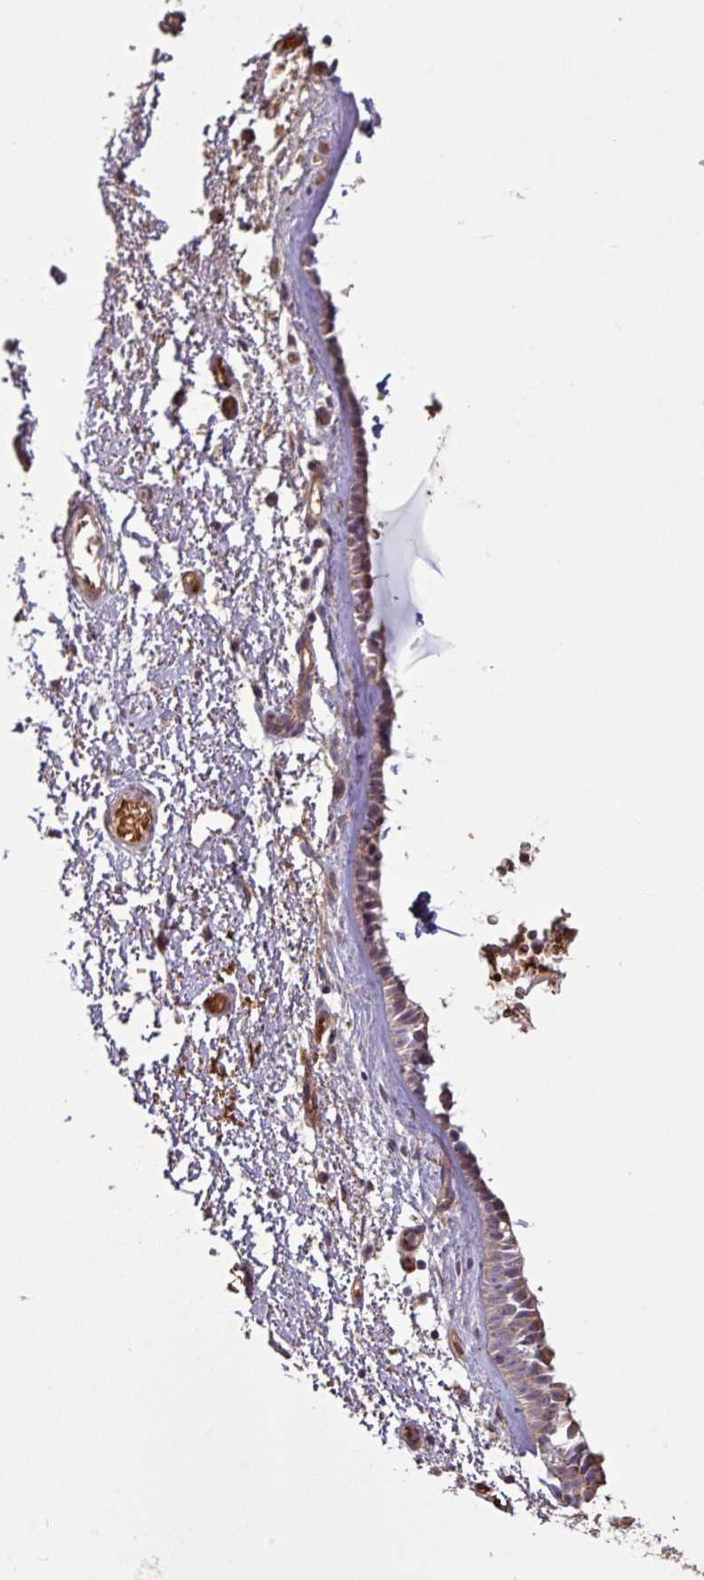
{"staining": {"intensity": "moderate", "quantity": ">75%", "location": "cytoplasmic/membranous"}, "tissue": "nasopharynx", "cell_type": "Respiratory epithelial cells", "image_type": "normal", "snomed": [{"axis": "morphology", "description": "Normal tissue, NOS"}, {"axis": "topography", "description": "Cartilage tissue"}, {"axis": "topography", "description": "Nasopharynx"}], "caption": "Protein staining of unremarkable nasopharynx reveals moderate cytoplasmic/membranous staining in approximately >75% of respiratory epithelial cells.", "gene": "NHSL2", "patient": {"sex": "male", "age": 56}}